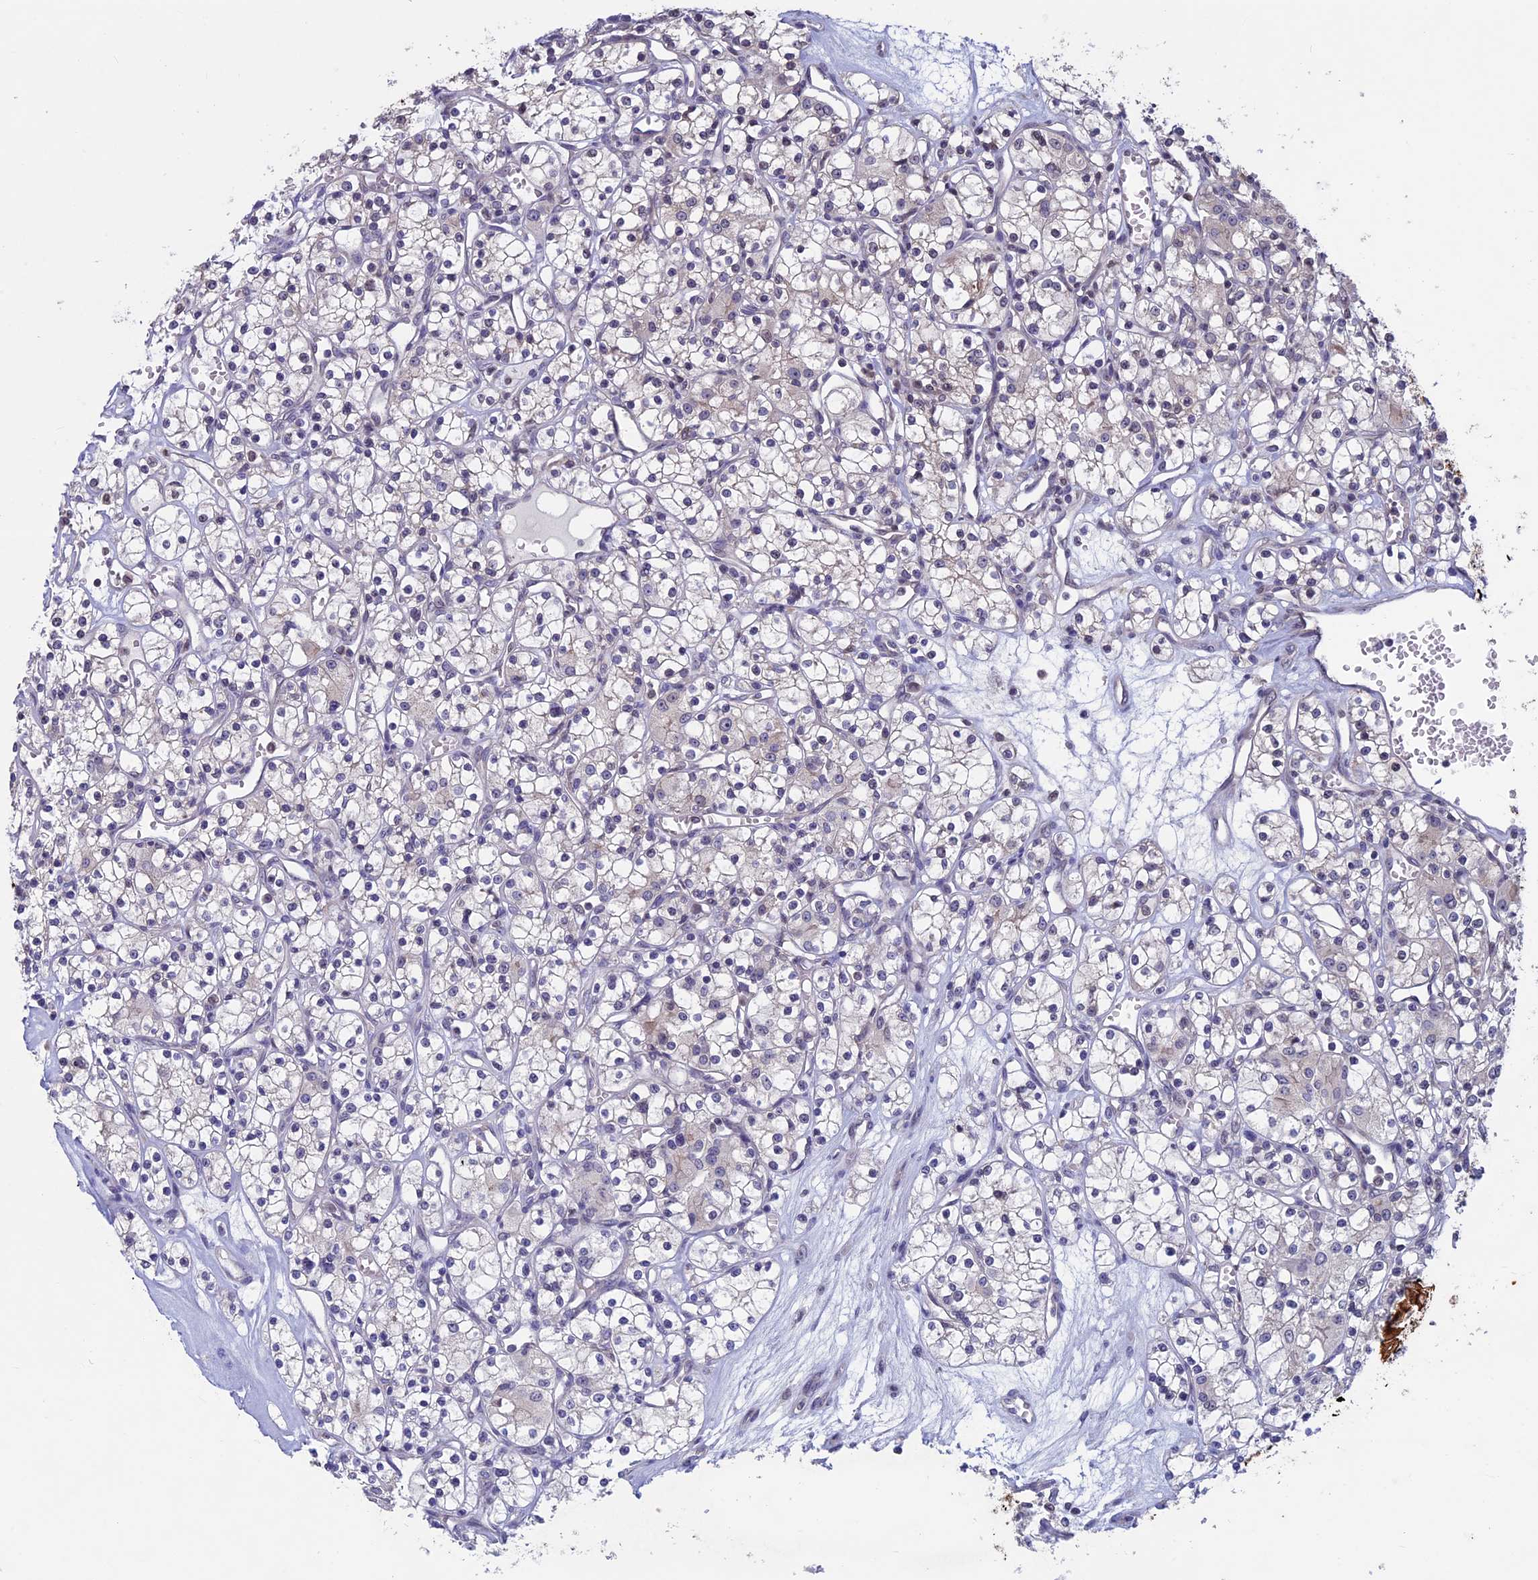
{"staining": {"intensity": "negative", "quantity": "none", "location": "none"}, "tissue": "renal cancer", "cell_type": "Tumor cells", "image_type": "cancer", "snomed": [{"axis": "morphology", "description": "Adenocarcinoma, NOS"}, {"axis": "topography", "description": "Kidney"}], "caption": "Tumor cells show no significant expression in adenocarcinoma (renal).", "gene": "SPIRE1", "patient": {"sex": "female", "age": 59}}